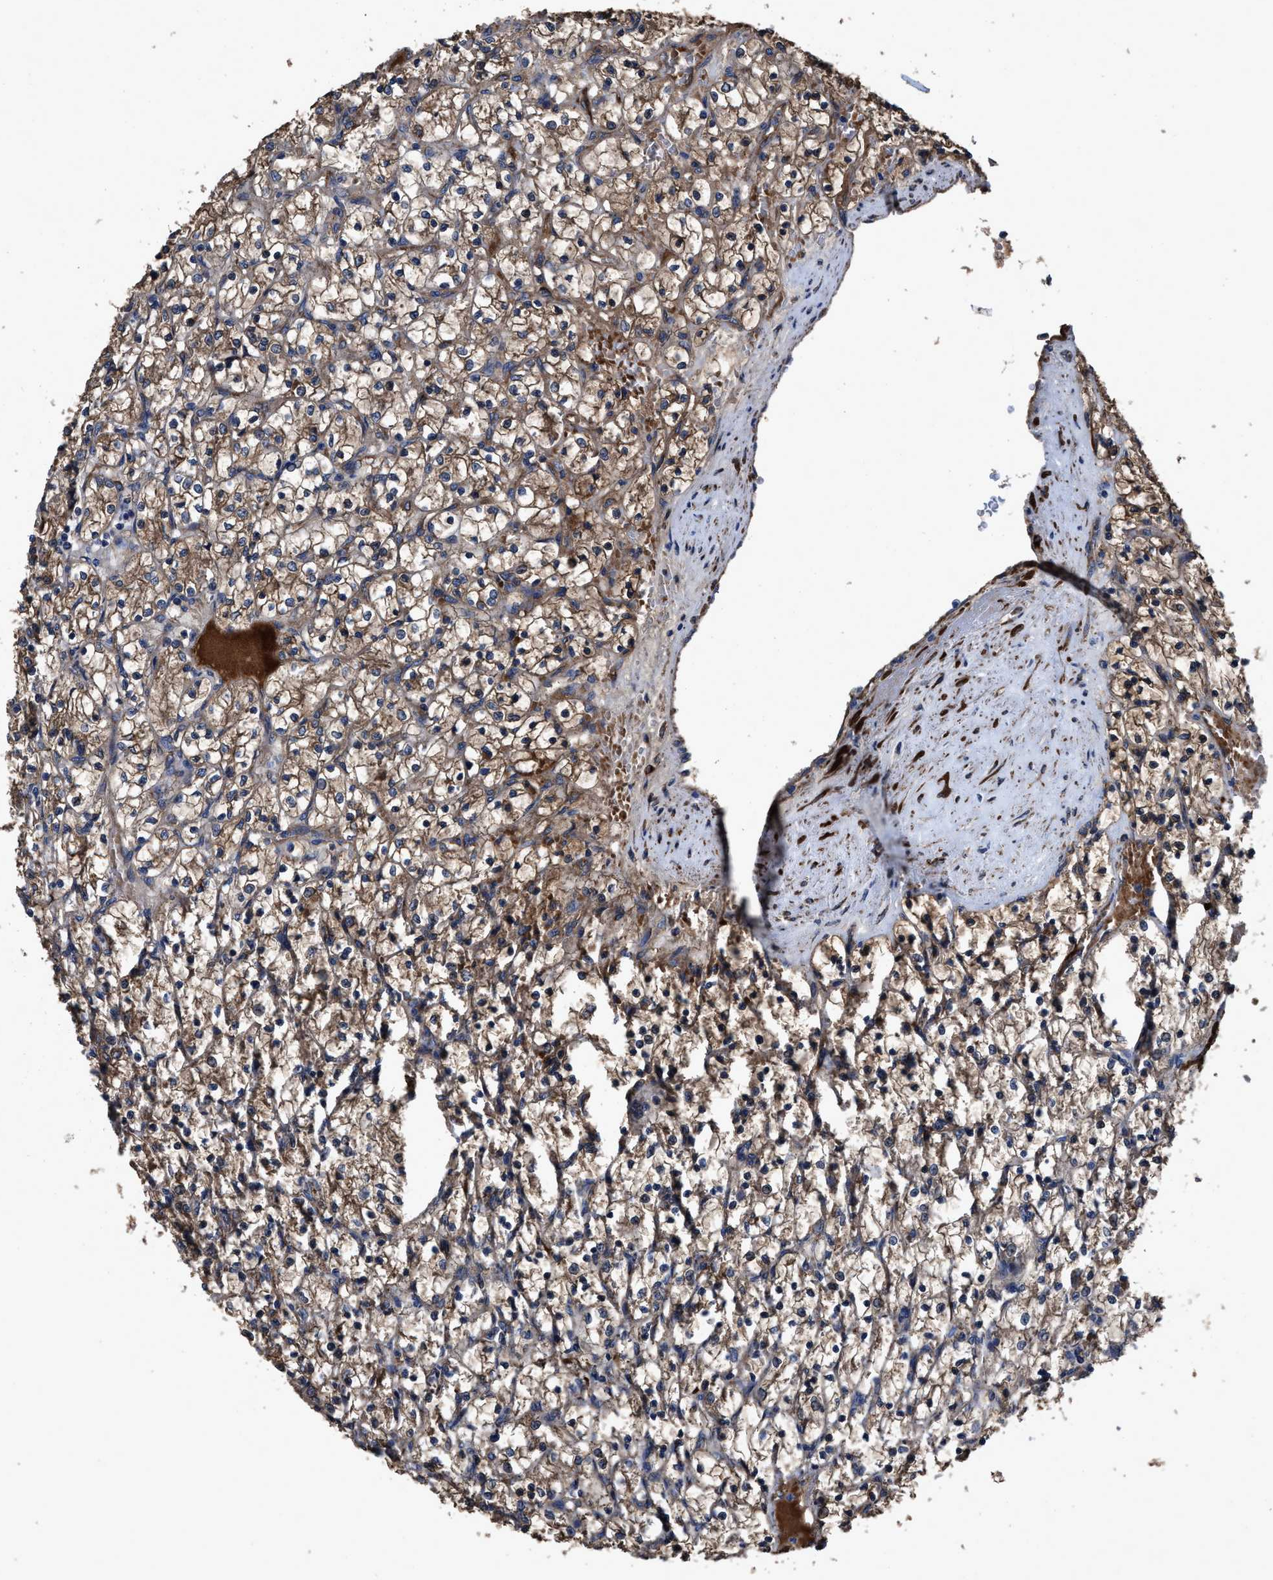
{"staining": {"intensity": "moderate", "quantity": ">75%", "location": "cytoplasmic/membranous"}, "tissue": "renal cancer", "cell_type": "Tumor cells", "image_type": "cancer", "snomed": [{"axis": "morphology", "description": "Adenocarcinoma, NOS"}, {"axis": "topography", "description": "Kidney"}], "caption": "Protein analysis of renal adenocarcinoma tissue reveals moderate cytoplasmic/membranous staining in approximately >75% of tumor cells. (DAB (3,3'-diaminobenzidine) IHC with brightfield microscopy, high magnification).", "gene": "IDNK", "patient": {"sex": "female", "age": 69}}